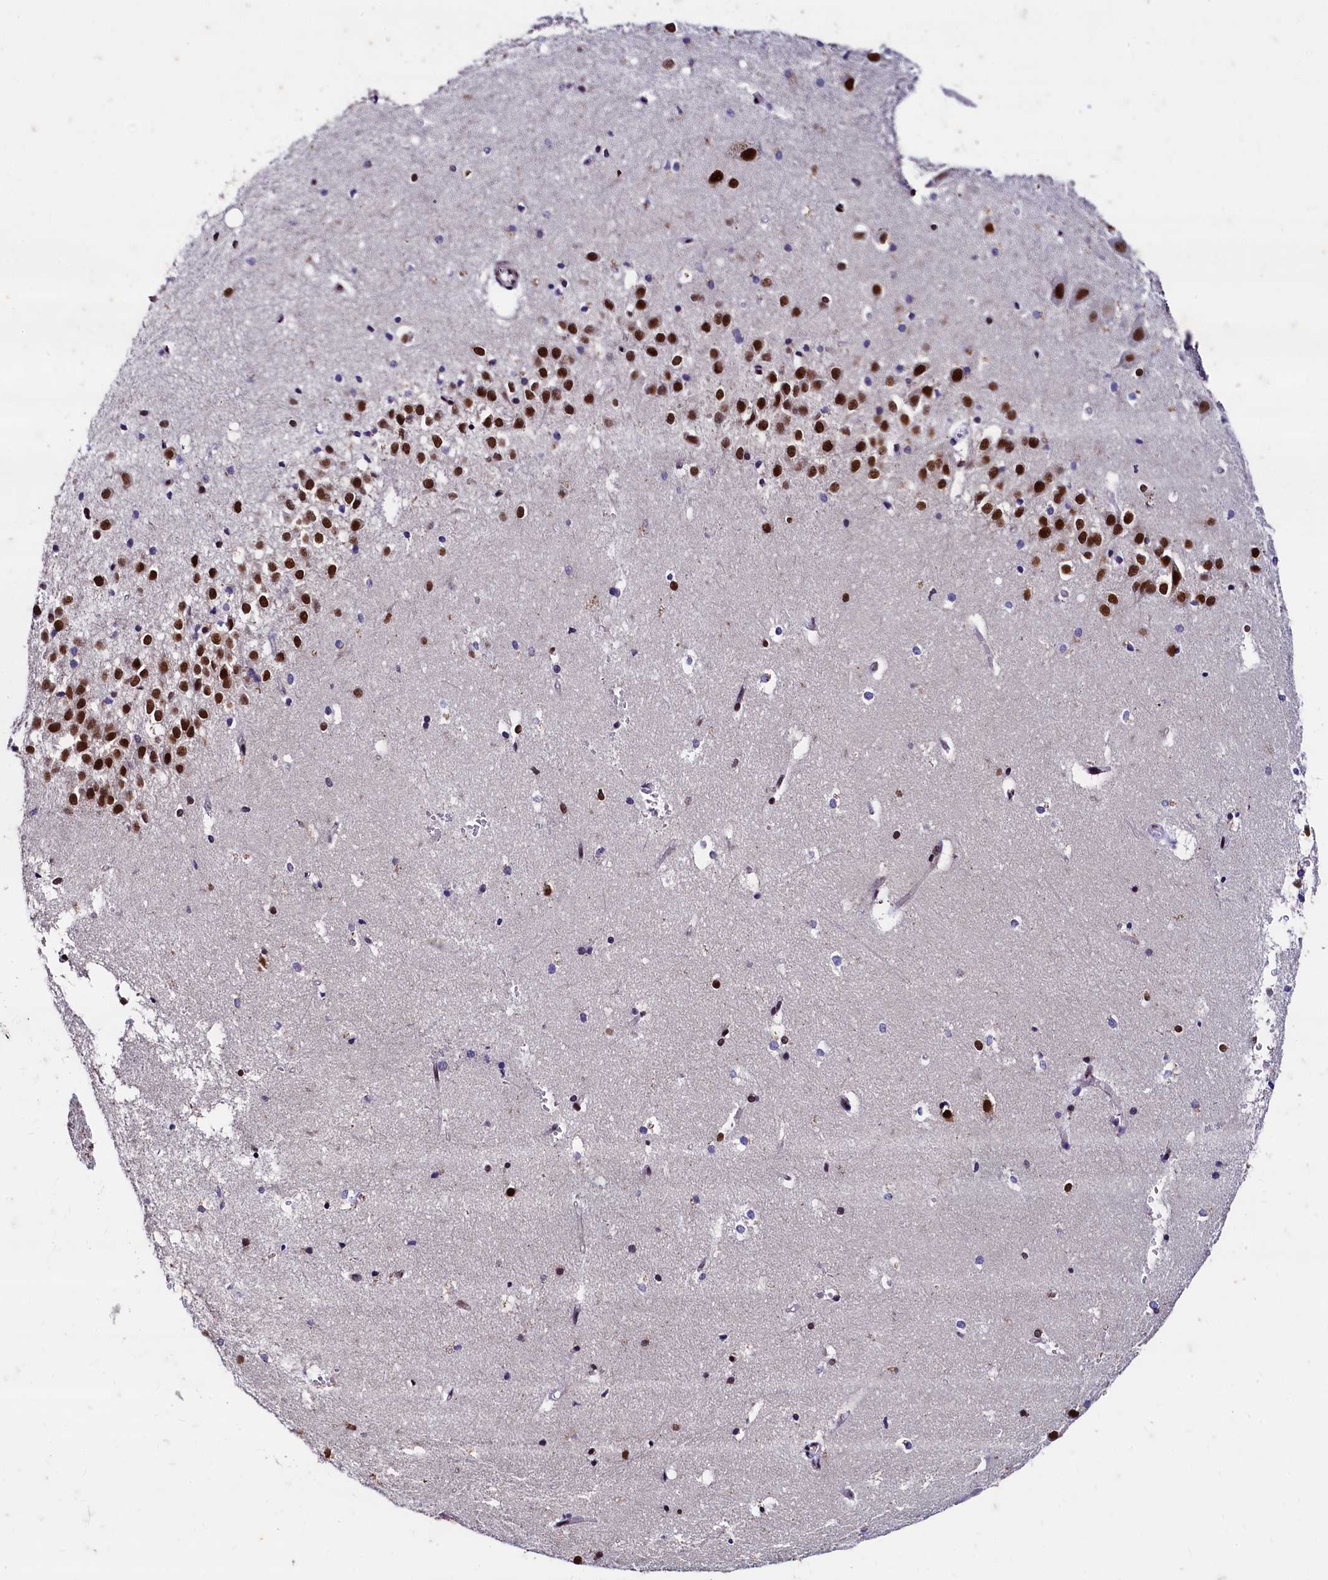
{"staining": {"intensity": "strong", "quantity": "<25%", "location": "nuclear"}, "tissue": "hippocampus", "cell_type": "Glial cells", "image_type": "normal", "snomed": [{"axis": "morphology", "description": "Normal tissue, NOS"}, {"axis": "topography", "description": "Hippocampus"}], "caption": "Brown immunohistochemical staining in benign hippocampus demonstrates strong nuclear expression in about <25% of glial cells.", "gene": "CPSF7", "patient": {"sex": "female", "age": 52}}